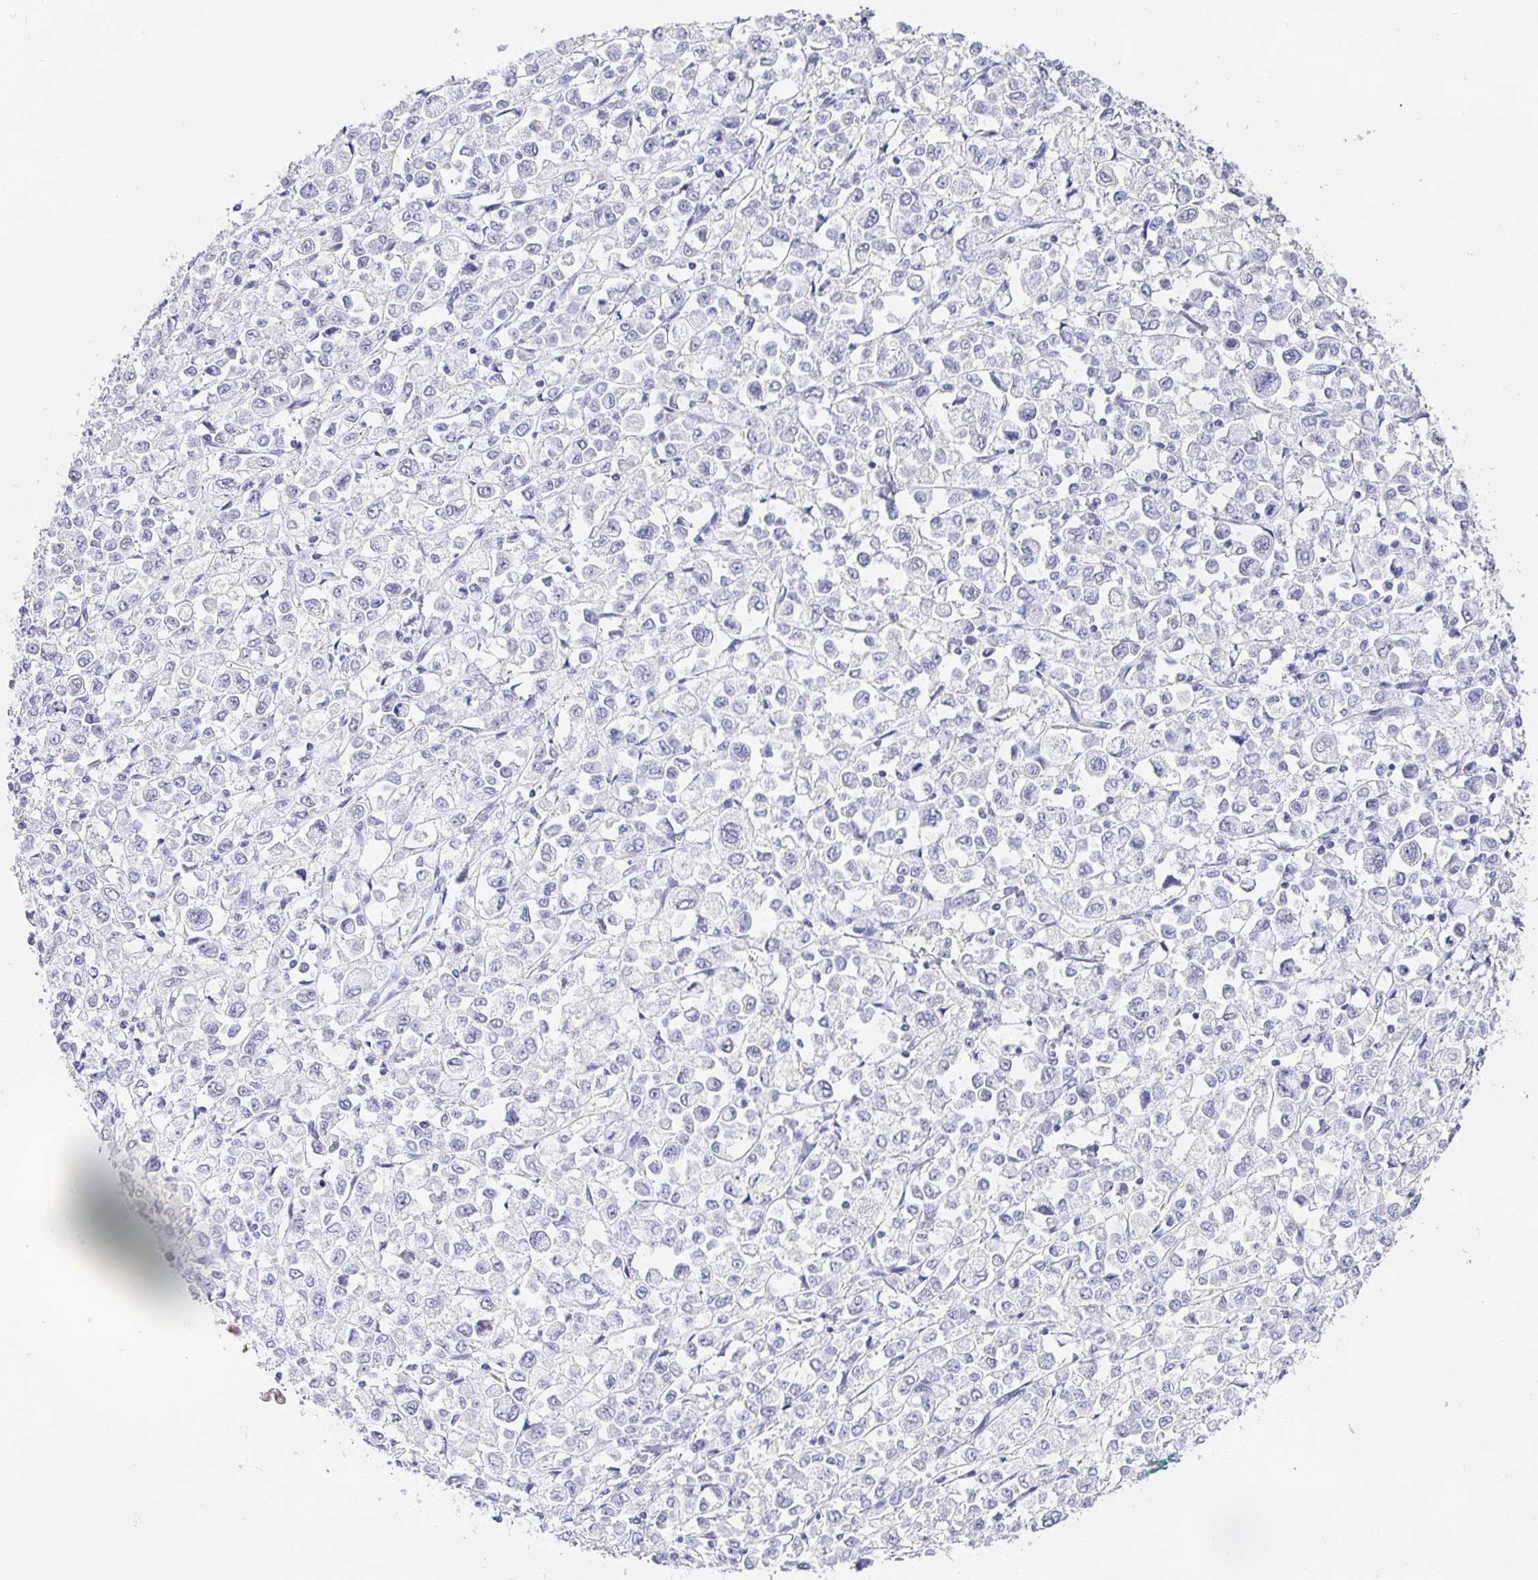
{"staining": {"intensity": "negative", "quantity": "none", "location": "none"}, "tissue": "stomach cancer", "cell_type": "Tumor cells", "image_type": "cancer", "snomed": [{"axis": "morphology", "description": "Adenocarcinoma, NOS"}, {"axis": "topography", "description": "Stomach, upper"}], "caption": "Stomach adenocarcinoma stained for a protein using IHC demonstrates no positivity tumor cells.", "gene": "EZHIP", "patient": {"sex": "male", "age": 70}}